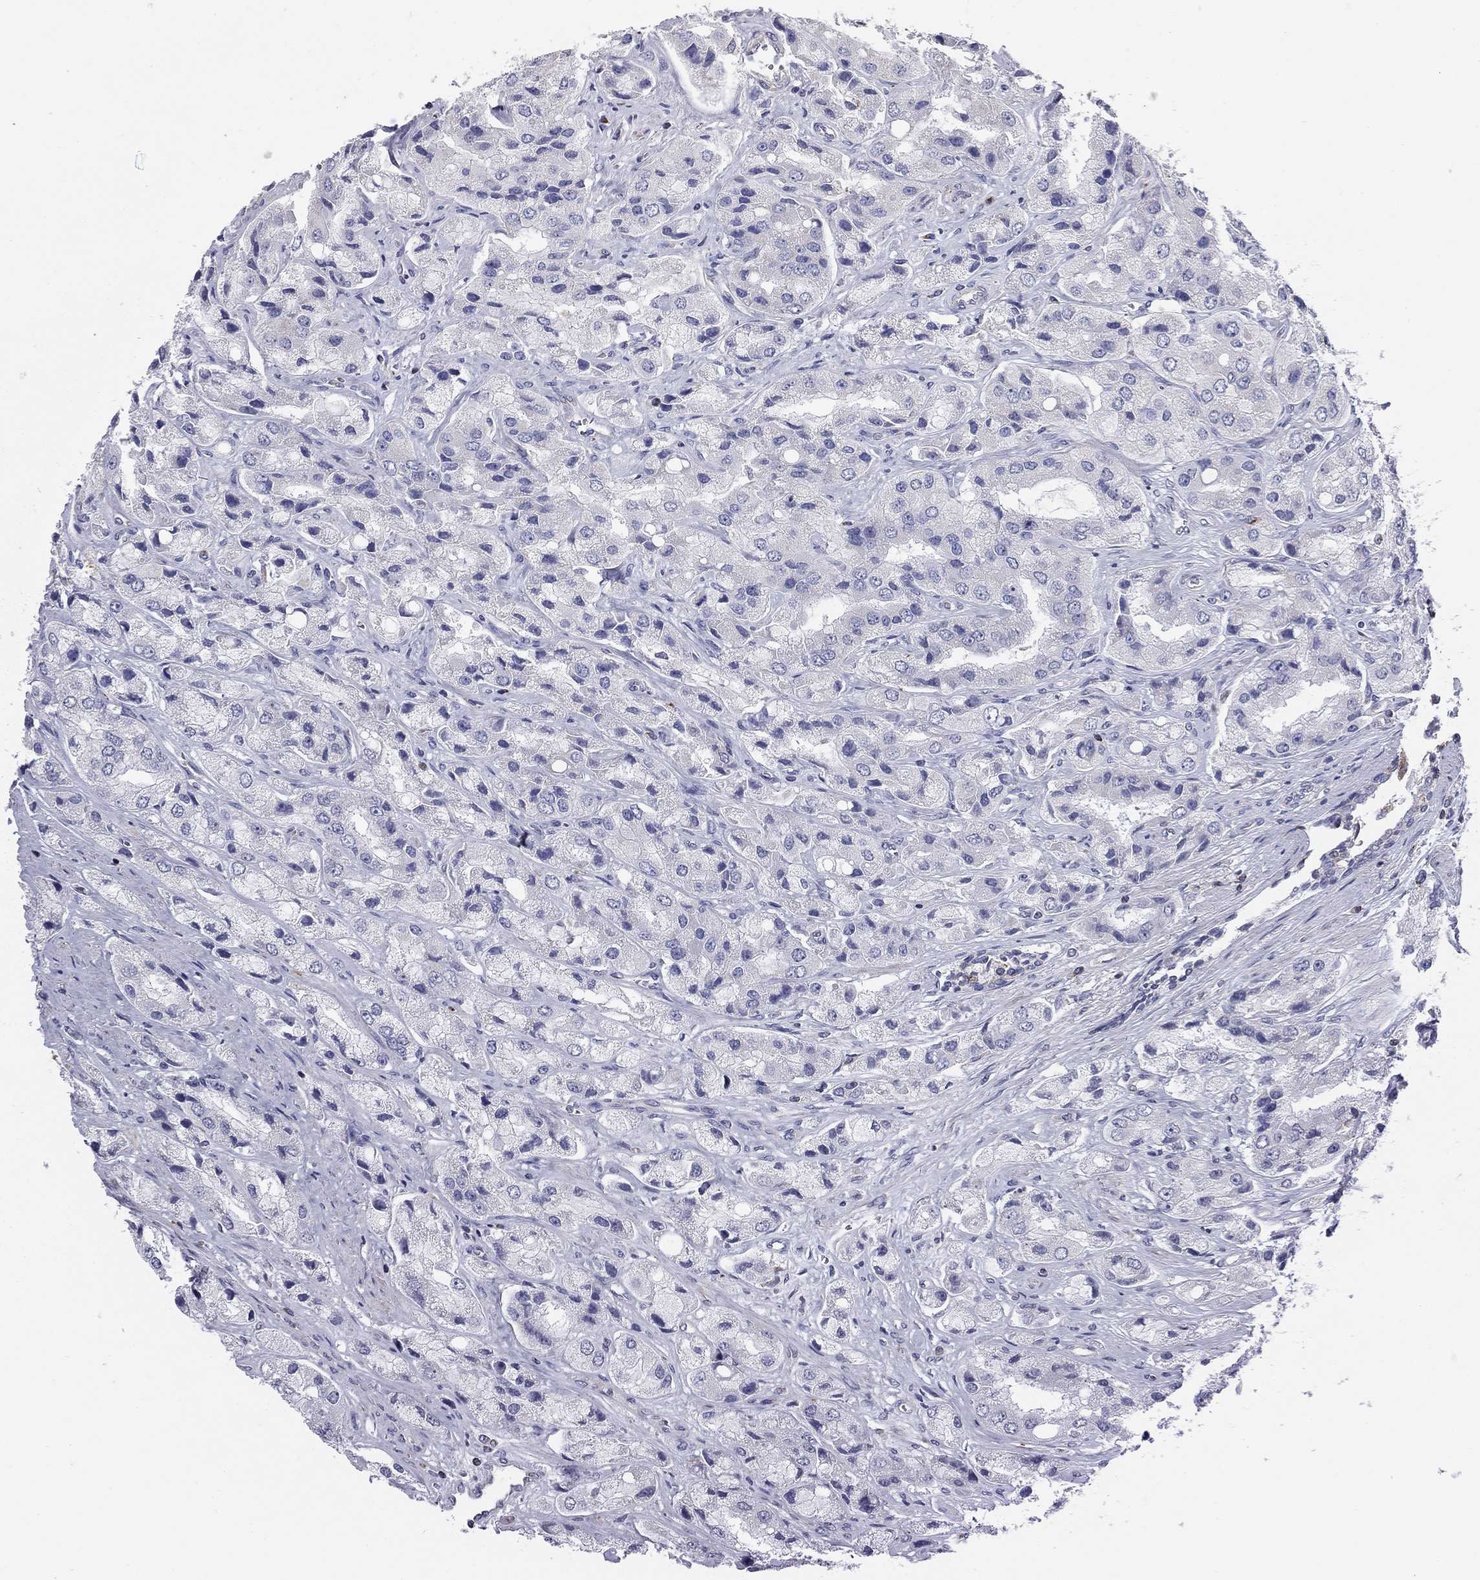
{"staining": {"intensity": "negative", "quantity": "none", "location": "none"}, "tissue": "prostate cancer", "cell_type": "Tumor cells", "image_type": "cancer", "snomed": [{"axis": "morphology", "description": "Adenocarcinoma, Low grade"}, {"axis": "topography", "description": "Prostate"}], "caption": "There is no significant positivity in tumor cells of adenocarcinoma (low-grade) (prostate).", "gene": "NDUFA4L2", "patient": {"sex": "male", "age": 69}}